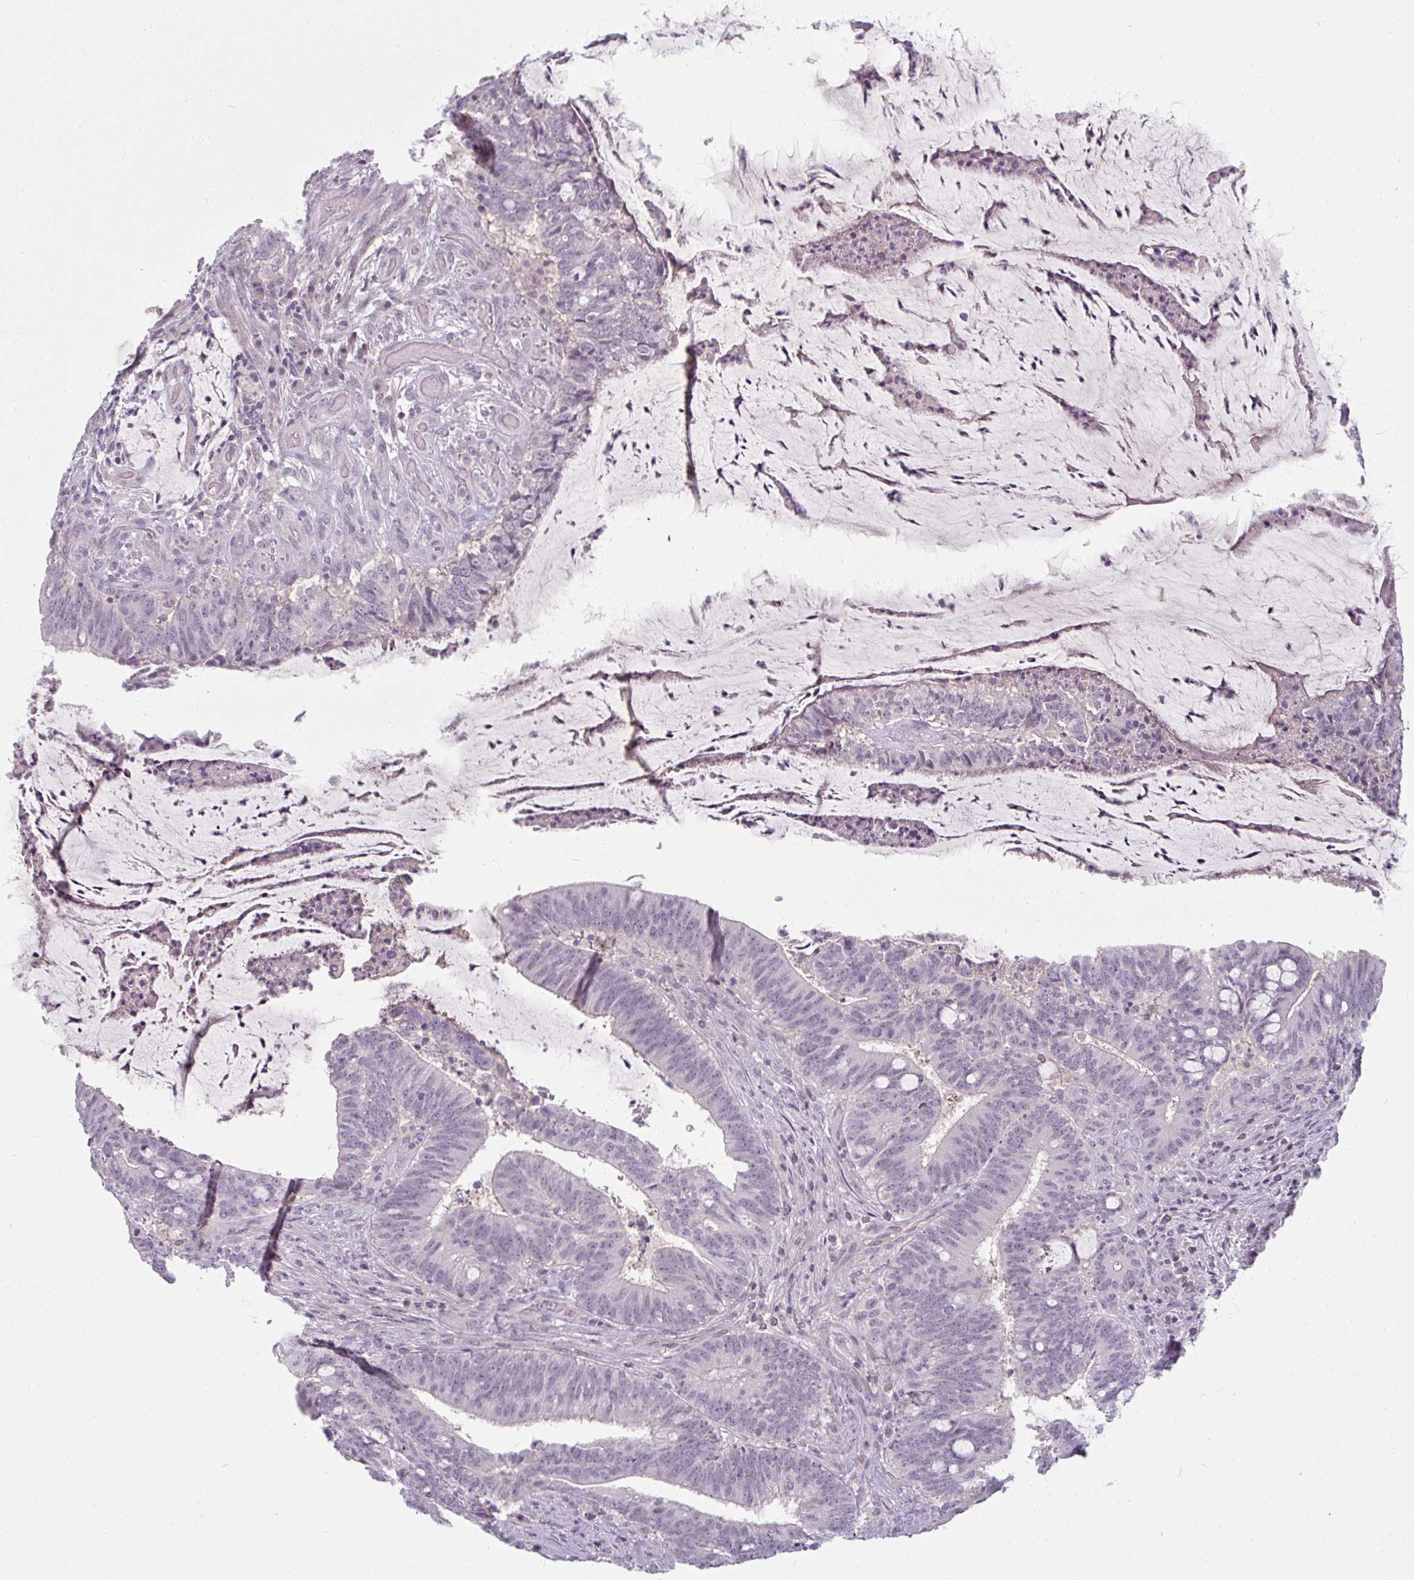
{"staining": {"intensity": "weak", "quantity": "25%-75%", "location": "nuclear"}, "tissue": "colorectal cancer", "cell_type": "Tumor cells", "image_type": "cancer", "snomed": [{"axis": "morphology", "description": "Adenocarcinoma, NOS"}, {"axis": "topography", "description": "Colon"}], "caption": "Tumor cells exhibit low levels of weak nuclear expression in approximately 25%-75% of cells in human colorectal adenocarcinoma. The protein is shown in brown color, while the nuclei are stained blue.", "gene": "PPFIA4", "patient": {"sex": "female", "age": 43}}